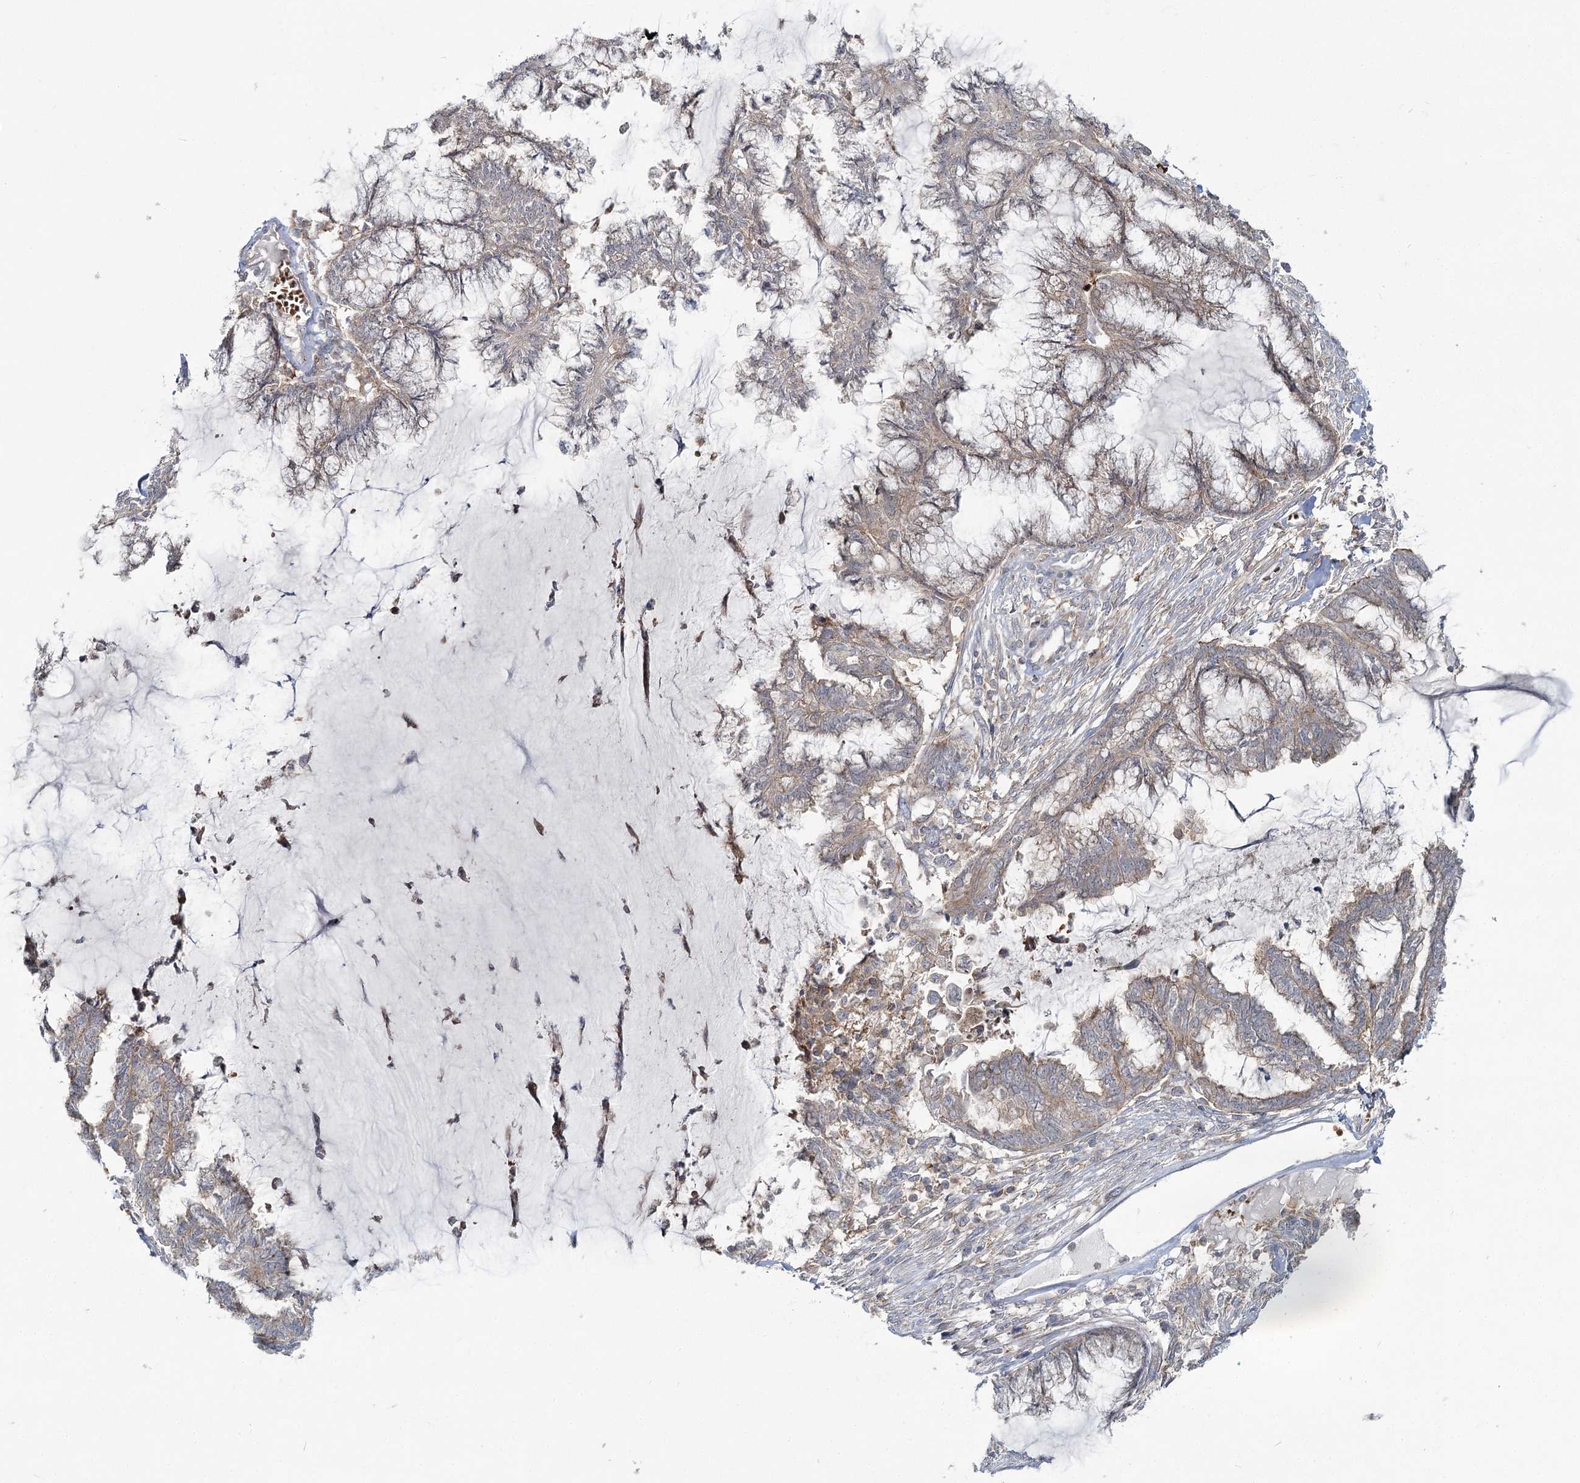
{"staining": {"intensity": "weak", "quantity": "25%-75%", "location": "cytoplasmic/membranous"}, "tissue": "endometrial cancer", "cell_type": "Tumor cells", "image_type": "cancer", "snomed": [{"axis": "morphology", "description": "Adenocarcinoma, NOS"}, {"axis": "topography", "description": "Endometrium"}], "caption": "About 25%-75% of tumor cells in human endometrial cancer display weak cytoplasmic/membranous protein positivity as visualized by brown immunohistochemical staining.", "gene": "PCBD2", "patient": {"sex": "female", "age": 86}}